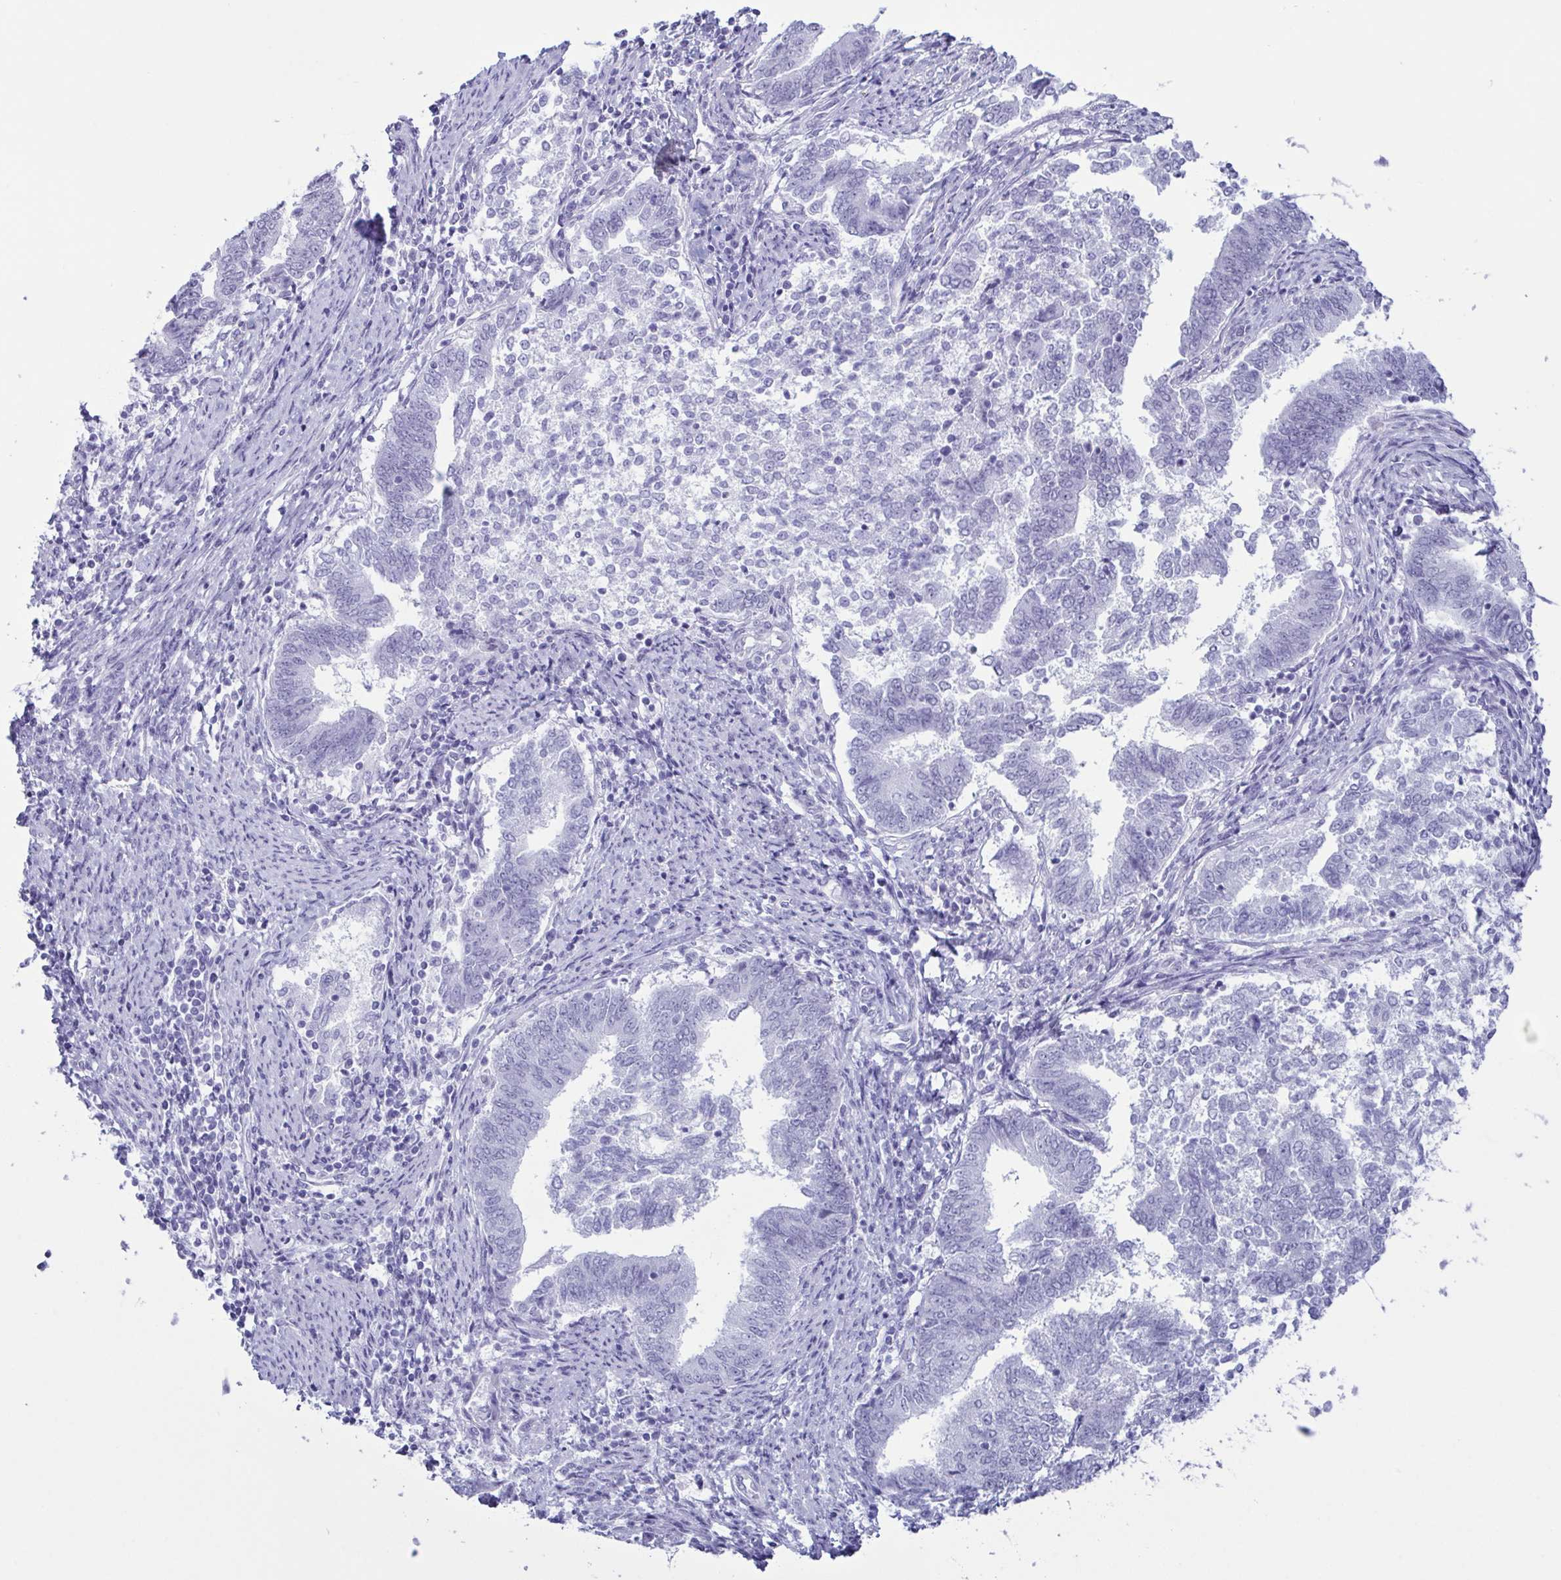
{"staining": {"intensity": "negative", "quantity": "none", "location": "none"}, "tissue": "endometrial cancer", "cell_type": "Tumor cells", "image_type": "cancer", "snomed": [{"axis": "morphology", "description": "Adenocarcinoma, NOS"}, {"axis": "topography", "description": "Endometrium"}], "caption": "DAB (3,3'-diaminobenzidine) immunohistochemical staining of human endometrial cancer exhibits no significant expression in tumor cells.", "gene": "SUGP2", "patient": {"sex": "female", "age": 65}}